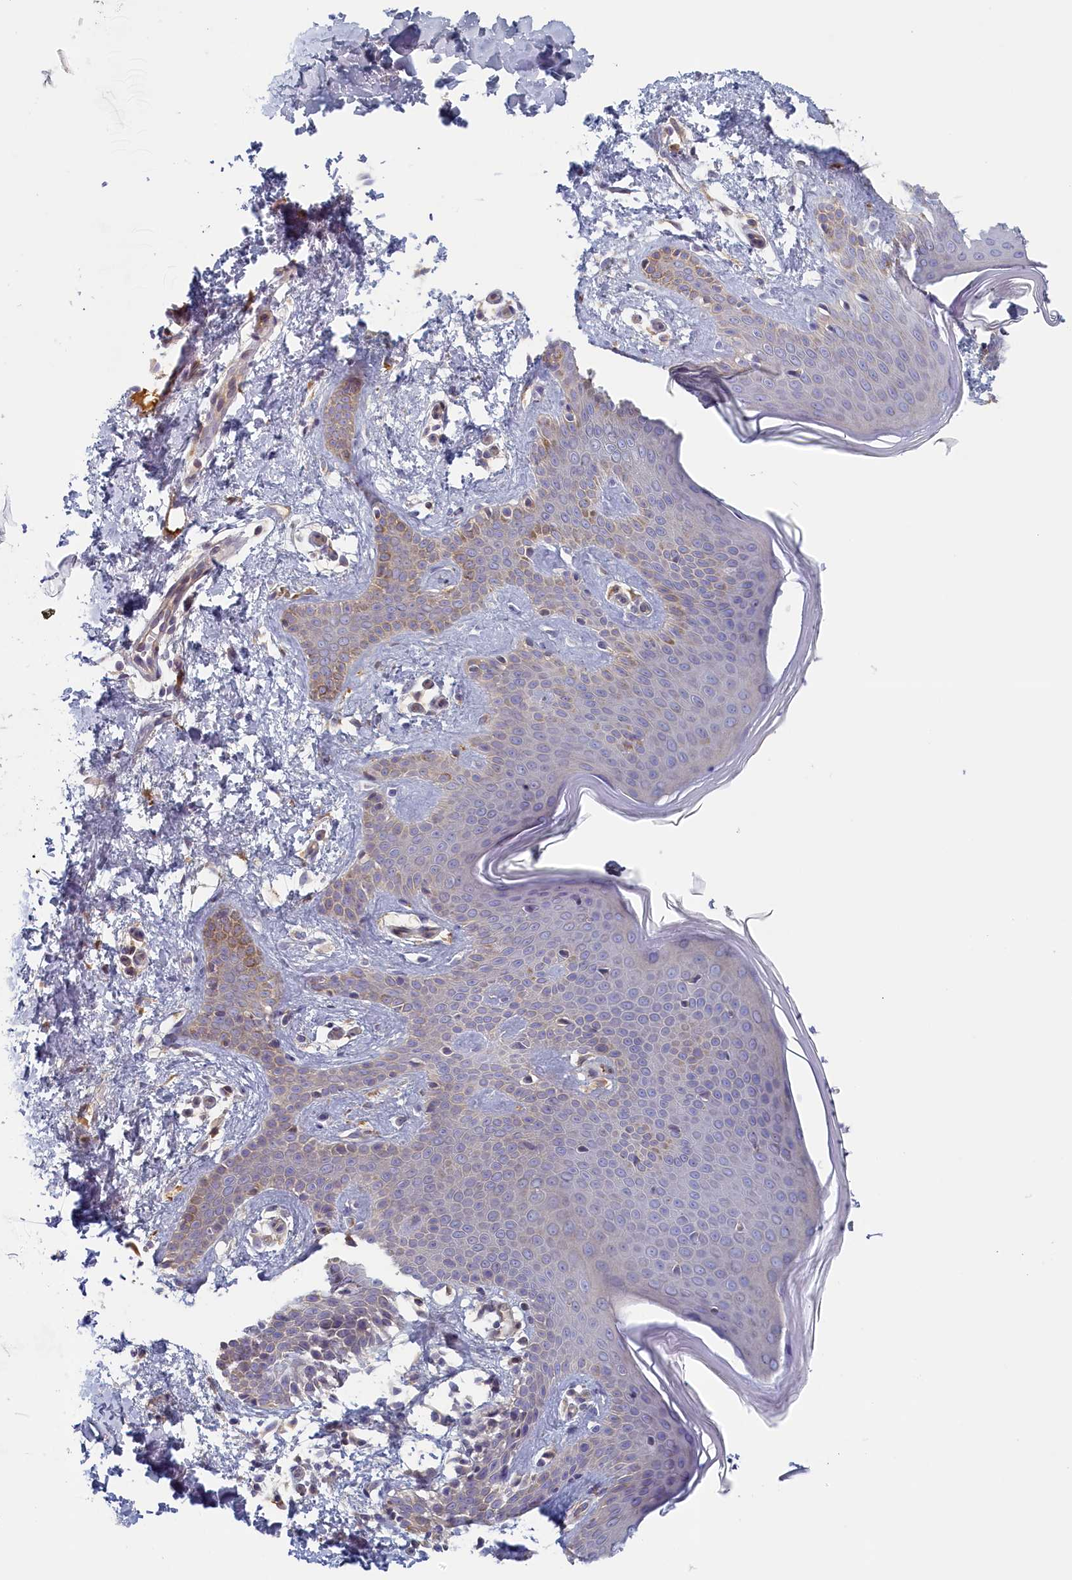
{"staining": {"intensity": "weak", "quantity": ">75%", "location": "cytoplasmic/membranous"}, "tissue": "skin", "cell_type": "Fibroblasts", "image_type": "normal", "snomed": [{"axis": "morphology", "description": "Normal tissue, NOS"}, {"axis": "topography", "description": "Skin"}], "caption": "Protein analysis of normal skin reveals weak cytoplasmic/membranous positivity in about >75% of fibroblasts. Nuclei are stained in blue.", "gene": "STX16", "patient": {"sex": "male", "age": 36}}